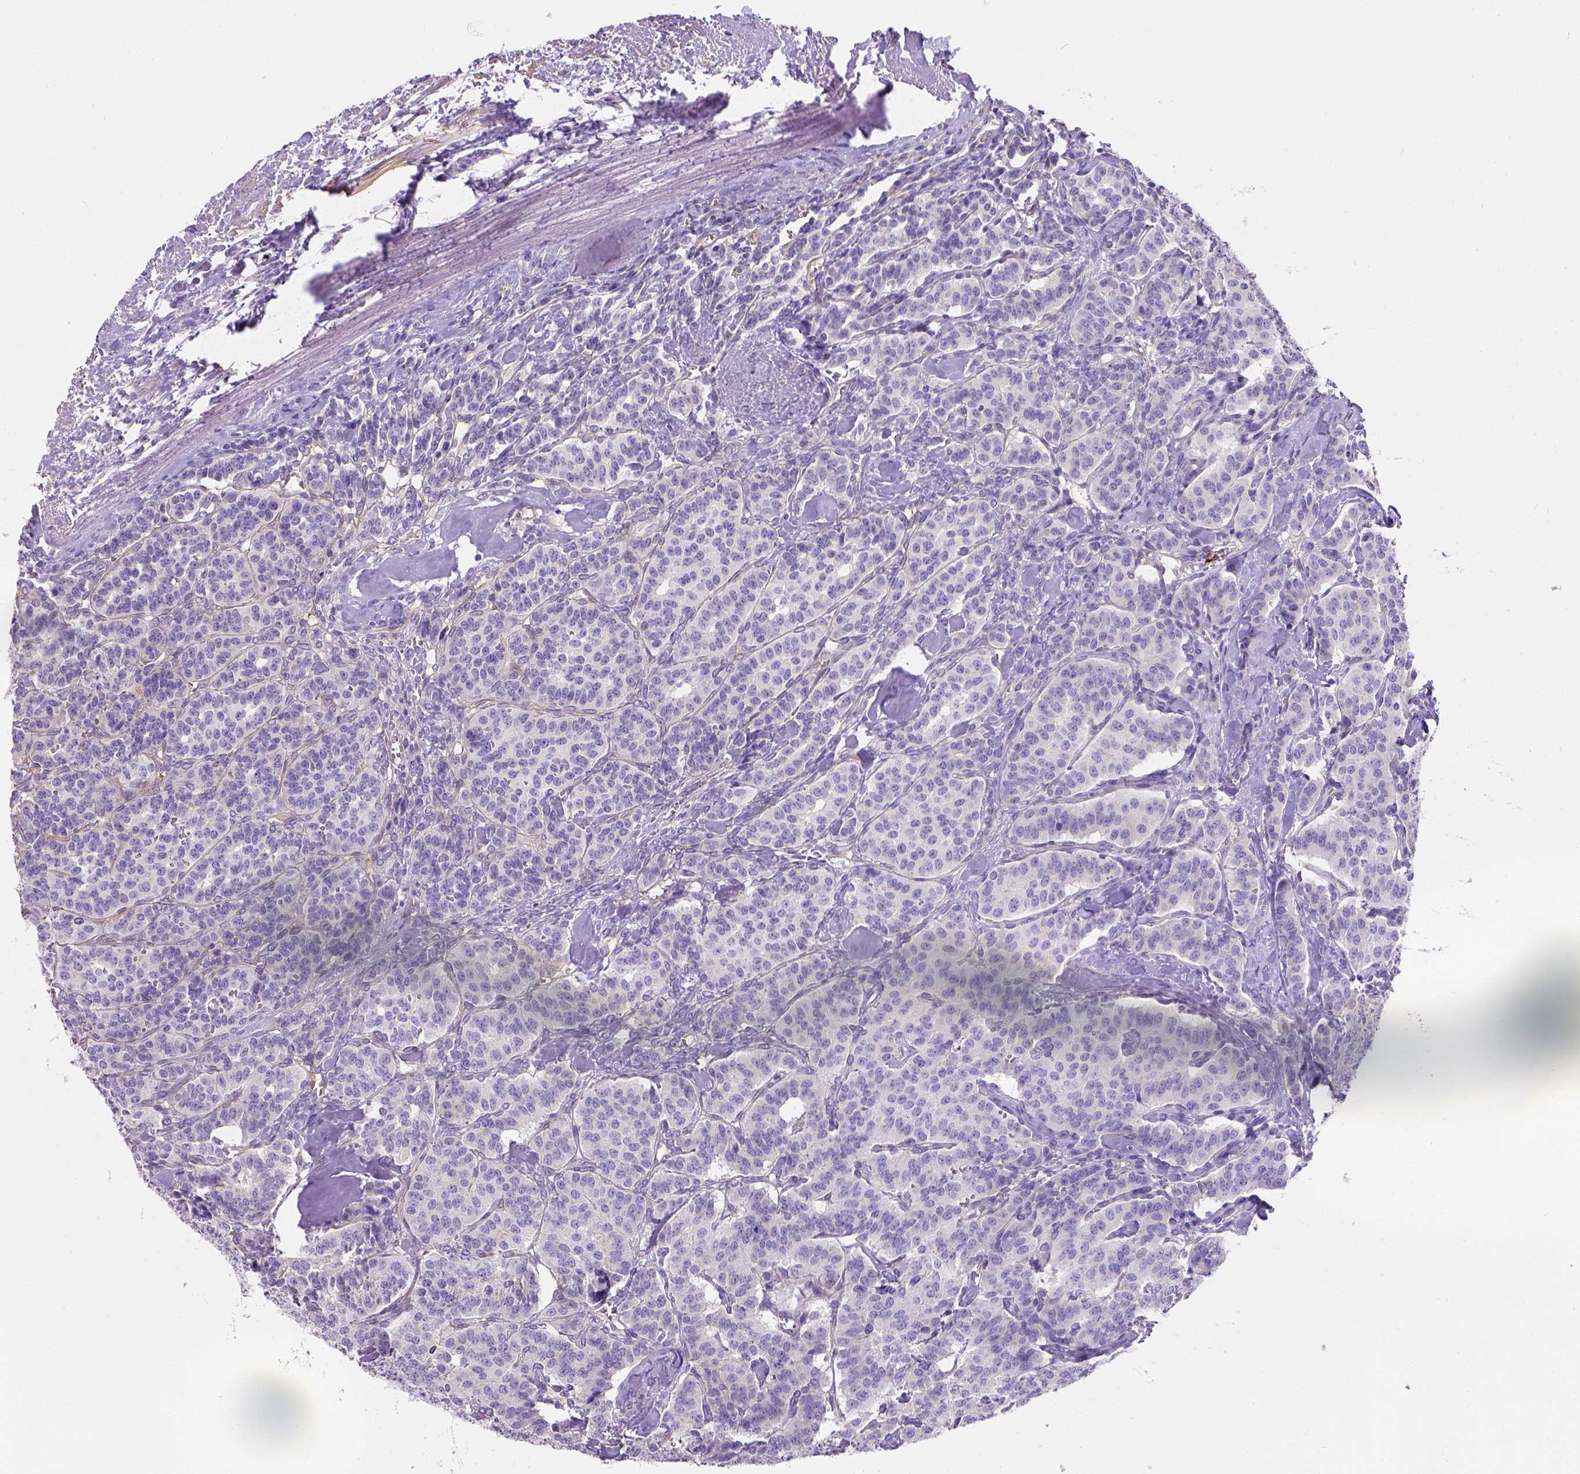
{"staining": {"intensity": "negative", "quantity": "none", "location": "none"}, "tissue": "carcinoid", "cell_type": "Tumor cells", "image_type": "cancer", "snomed": [{"axis": "morphology", "description": "Normal tissue, NOS"}, {"axis": "morphology", "description": "Carcinoid, malignant, NOS"}, {"axis": "topography", "description": "Lung"}], "caption": "Carcinoid (malignant) was stained to show a protein in brown. There is no significant staining in tumor cells.", "gene": "PHF7", "patient": {"sex": "female", "age": 46}}